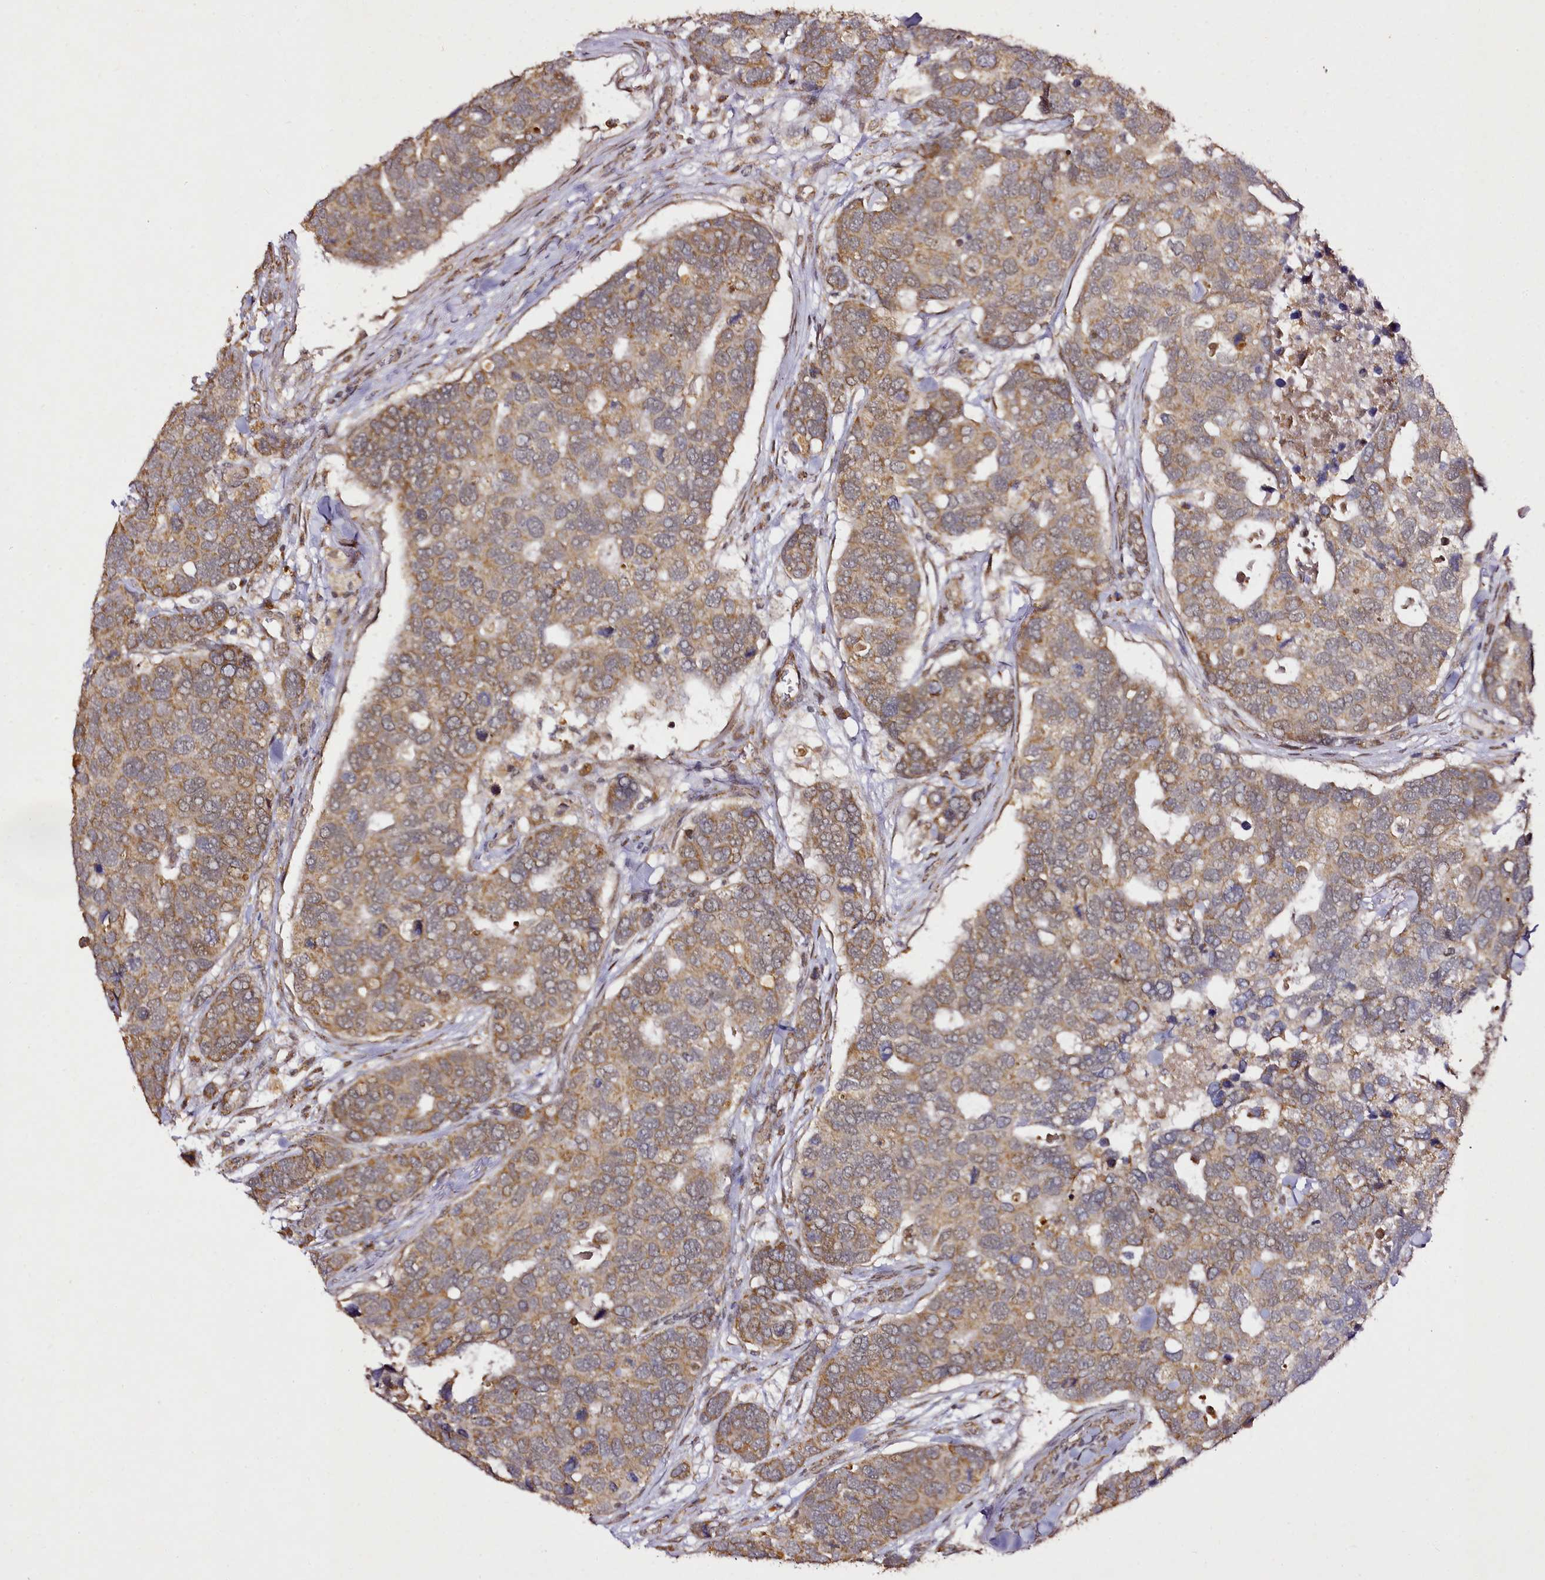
{"staining": {"intensity": "moderate", "quantity": ">75%", "location": "cytoplasmic/membranous"}, "tissue": "breast cancer", "cell_type": "Tumor cells", "image_type": "cancer", "snomed": [{"axis": "morphology", "description": "Duct carcinoma"}, {"axis": "topography", "description": "Breast"}], "caption": "Protein analysis of breast infiltrating ductal carcinoma tissue exhibits moderate cytoplasmic/membranous positivity in about >75% of tumor cells.", "gene": "EDIL3", "patient": {"sex": "female", "age": 83}}